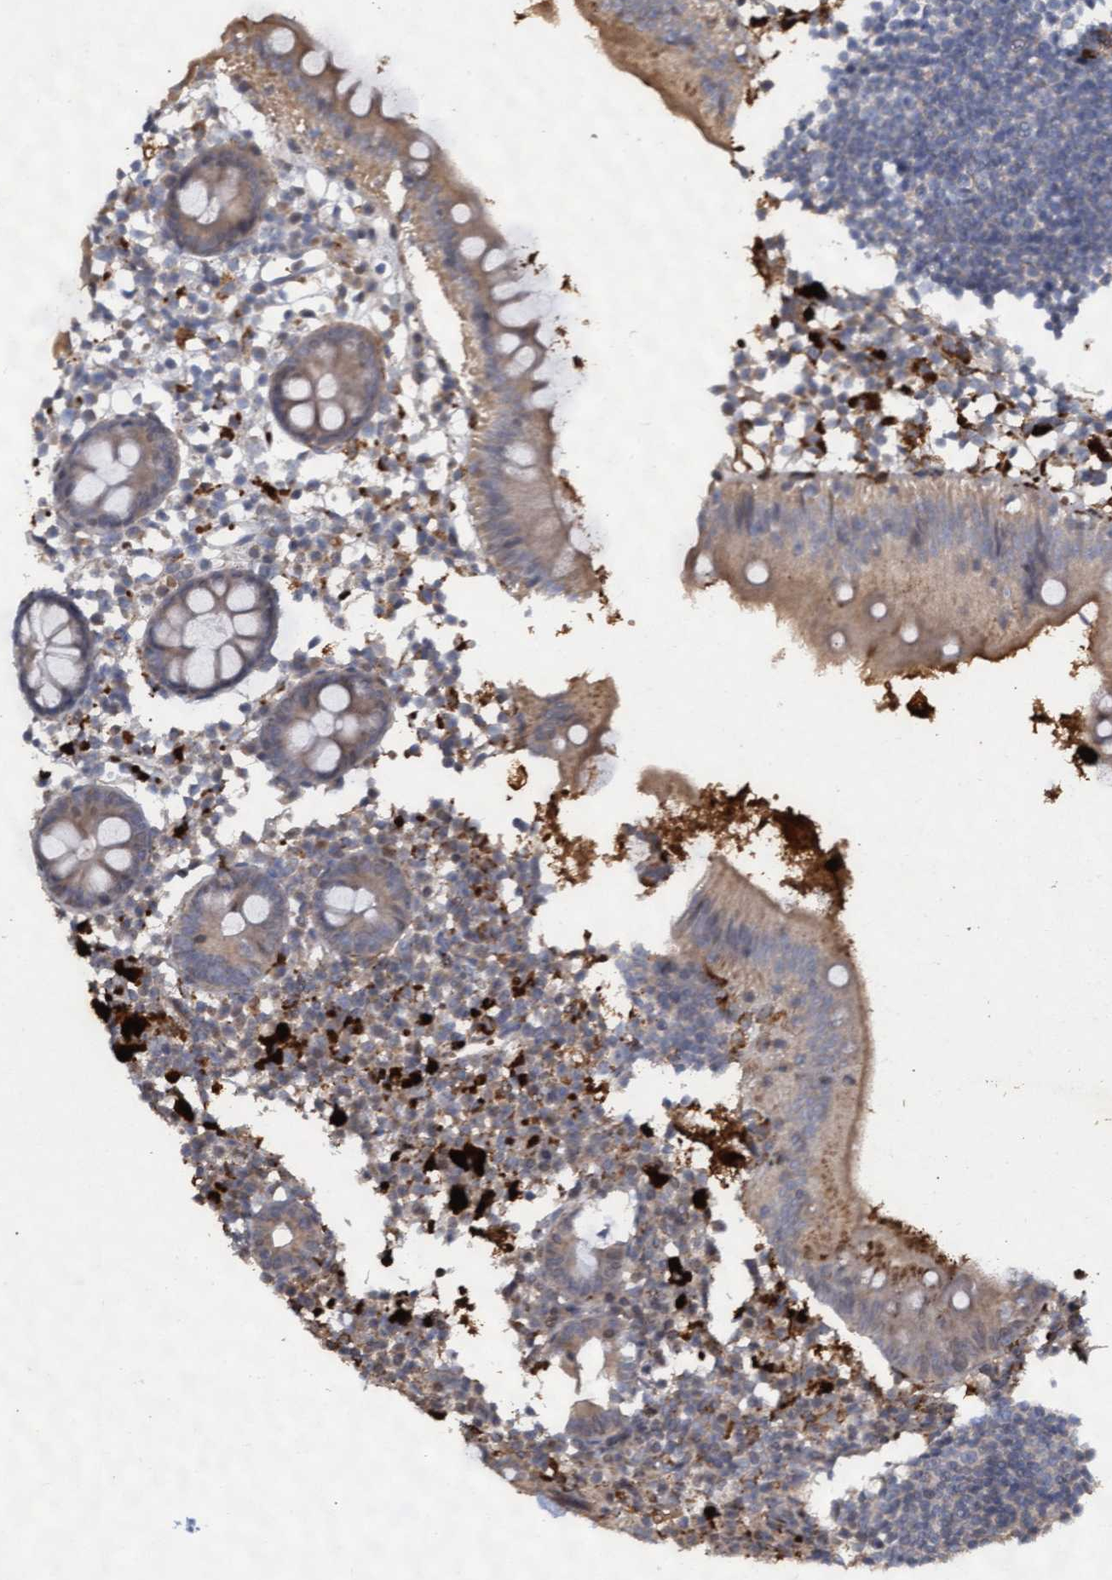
{"staining": {"intensity": "weak", "quantity": "25%-75%", "location": "cytoplasmic/membranous"}, "tissue": "appendix", "cell_type": "Glandular cells", "image_type": "normal", "snomed": [{"axis": "morphology", "description": "Normal tissue, NOS"}, {"axis": "topography", "description": "Appendix"}], "caption": "Protein staining demonstrates weak cytoplasmic/membranous expression in about 25%-75% of glandular cells in normal appendix.", "gene": "KCNC2", "patient": {"sex": "female", "age": 20}}